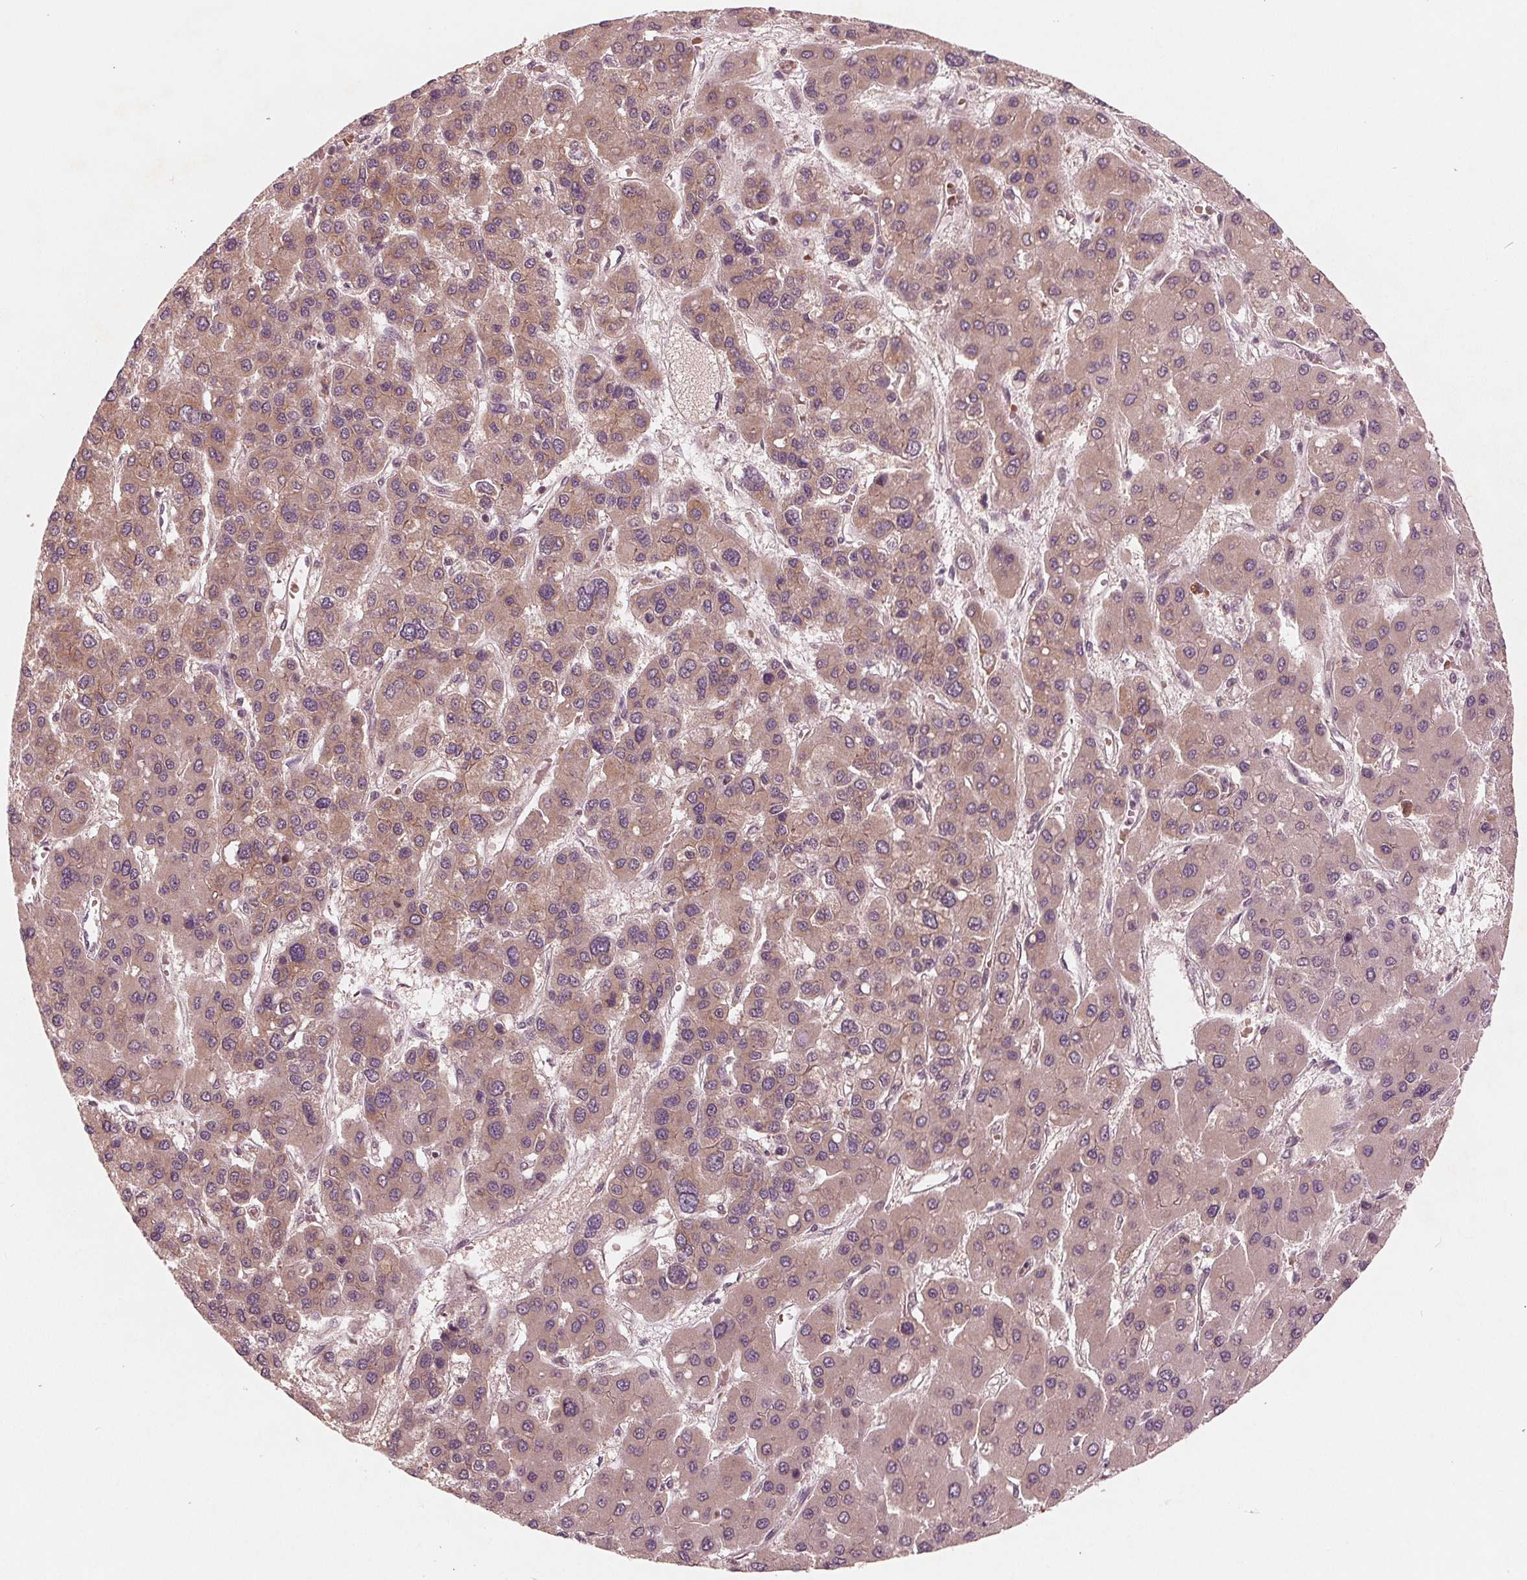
{"staining": {"intensity": "weak", "quantity": ">75%", "location": "cytoplasmic/membranous"}, "tissue": "liver cancer", "cell_type": "Tumor cells", "image_type": "cancer", "snomed": [{"axis": "morphology", "description": "Carcinoma, Hepatocellular, NOS"}, {"axis": "topography", "description": "Liver"}], "caption": "Protein staining reveals weak cytoplasmic/membranous staining in about >75% of tumor cells in hepatocellular carcinoma (liver).", "gene": "UBALD1", "patient": {"sex": "female", "age": 41}}